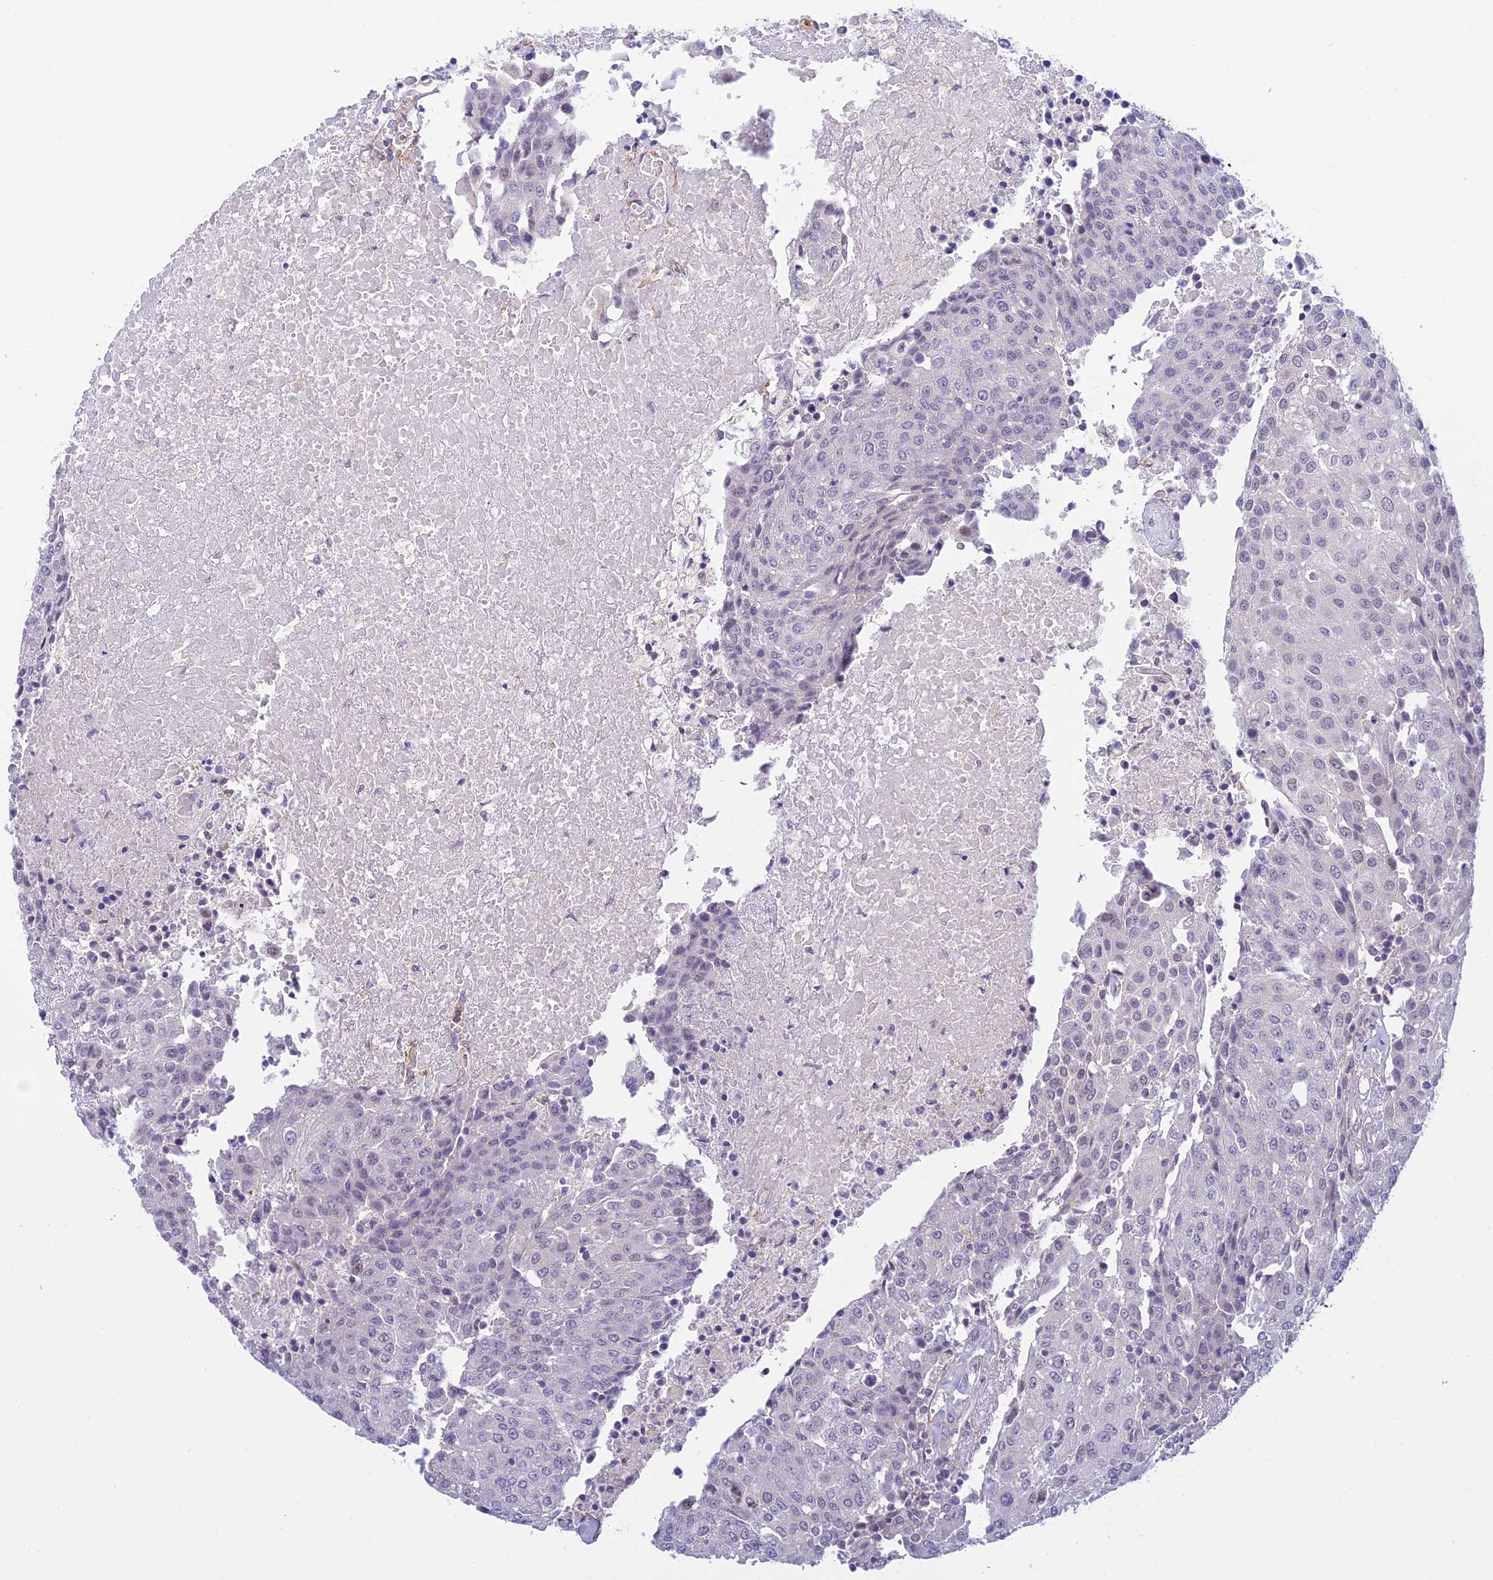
{"staining": {"intensity": "negative", "quantity": "none", "location": "none"}, "tissue": "urothelial cancer", "cell_type": "Tumor cells", "image_type": "cancer", "snomed": [{"axis": "morphology", "description": "Urothelial carcinoma, High grade"}, {"axis": "topography", "description": "Urinary bladder"}], "caption": "Tumor cells are negative for brown protein staining in urothelial cancer.", "gene": "FBXW4", "patient": {"sex": "female", "age": 85}}